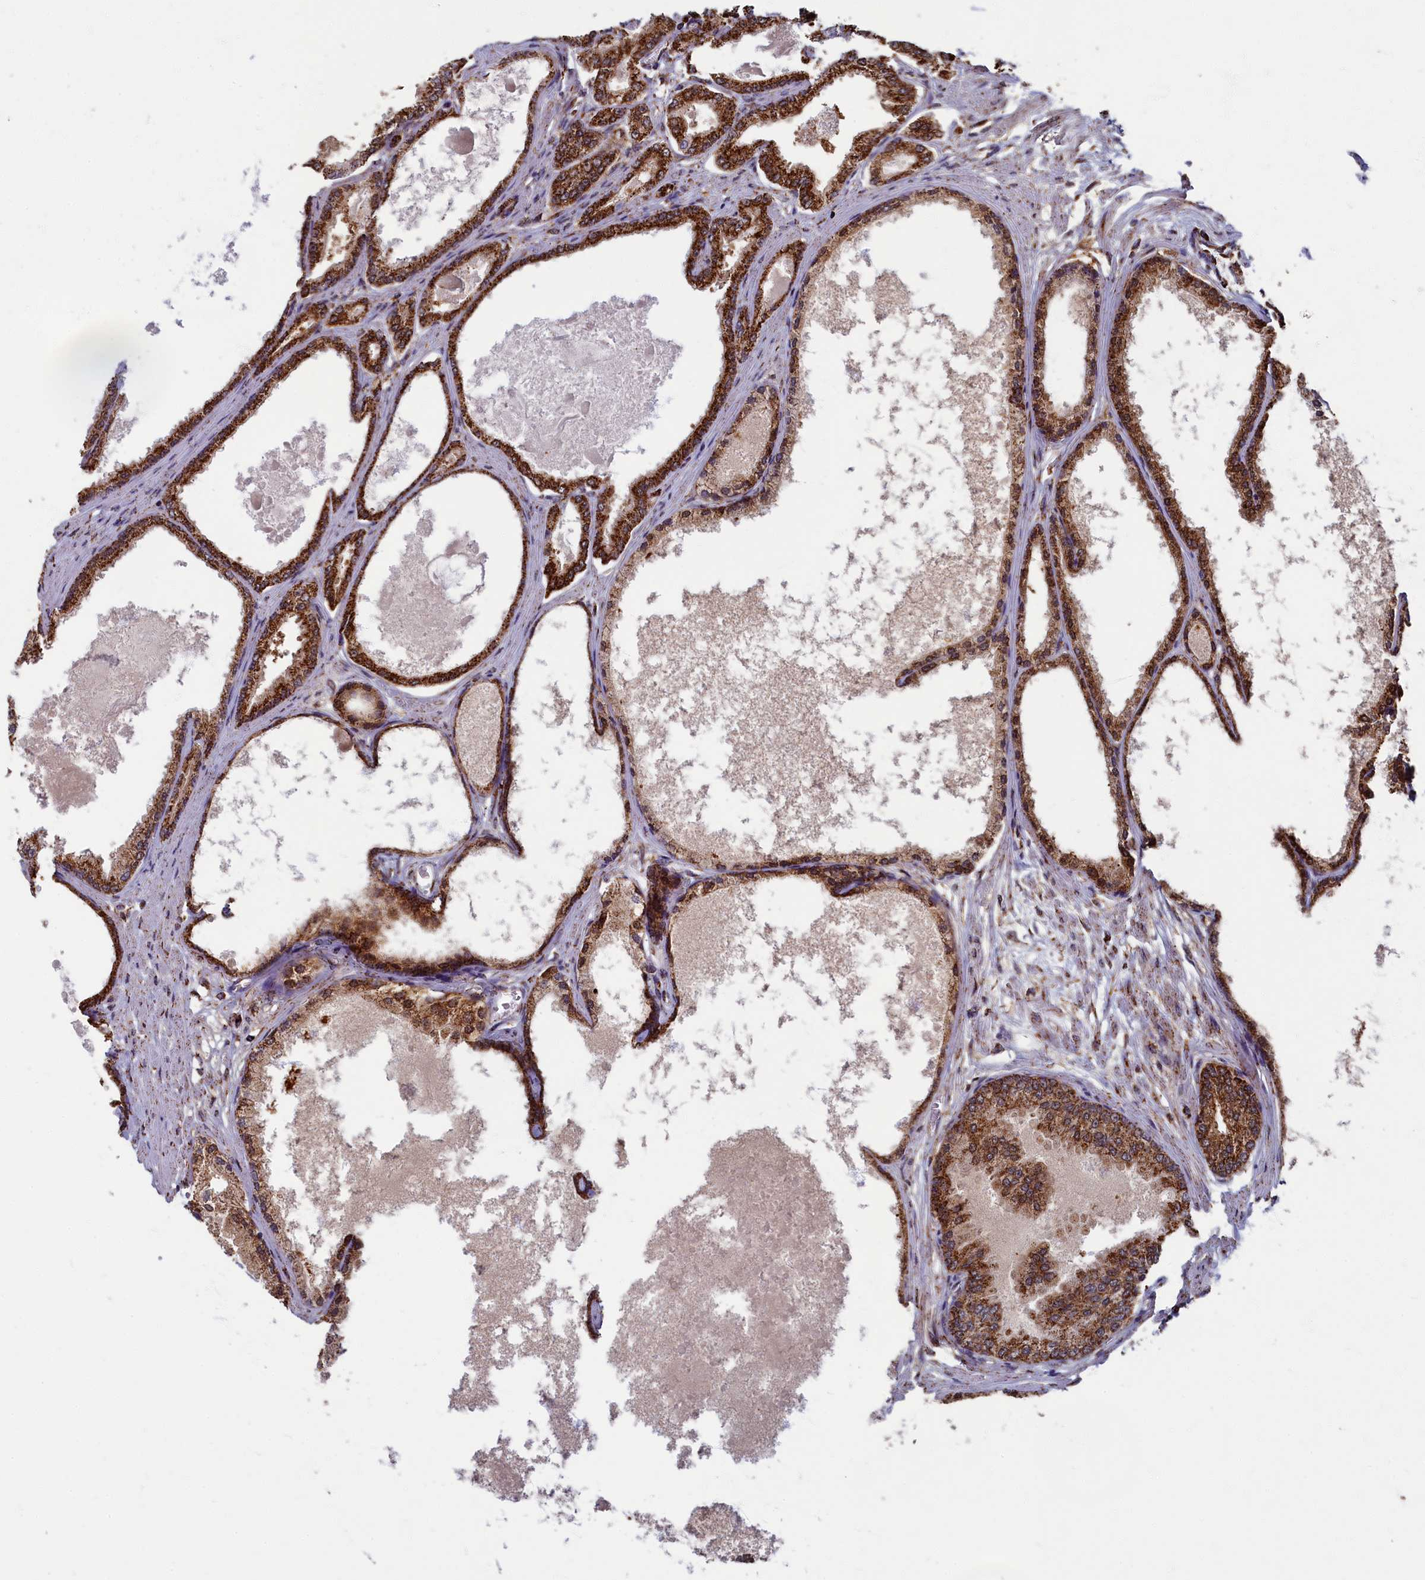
{"staining": {"intensity": "strong", "quantity": ">75%", "location": "cytoplasmic/membranous"}, "tissue": "prostate cancer", "cell_type": "Tumor cells", "image_type": "cancer", "snomed": [{"axis": "morphology", "description": "Adenocarcinoma, Low grade"}, {"axis": "topography", "description": "Prostate"}], "caption": "A high amount of strong cytoplasmic/membranous positivity is appreciated in approximately >75% of tumor cells in prostate cancer (low-grade adenocarcinoma) tissue.", "gene": "SPR", "patient": {"sex": "male", "age": 63}}